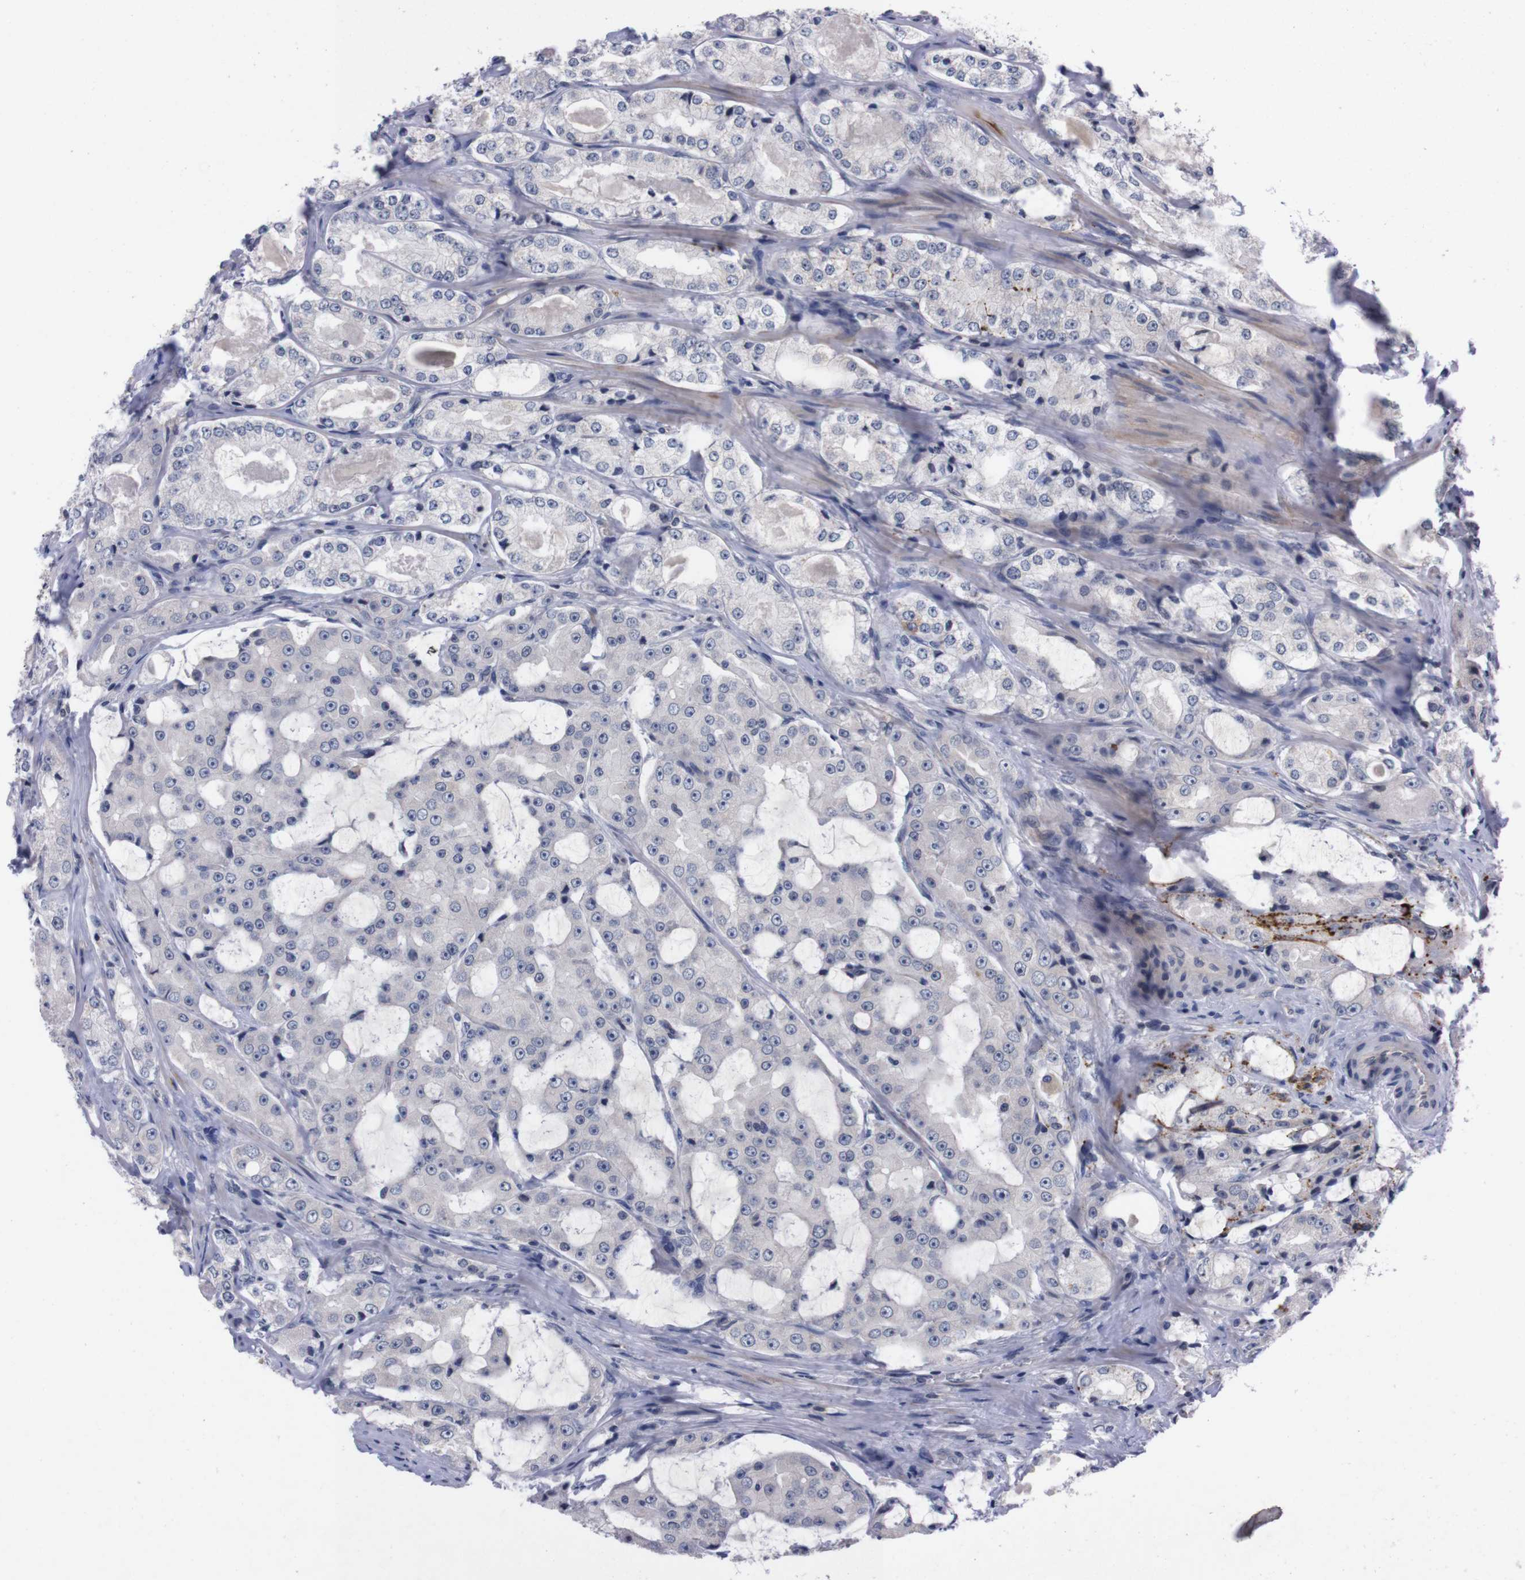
{"staining": {"intensity": "negative", "quantity": "none", "location": "none"}, "tissue": "prostate cancer", "cell_type": "Tumor cells", "image_type": "cancer", "snomed": [{"axis": "morphology", "description": "Adenocarcinoma, High grade"}, {"axis": "topography", "description": "Prostate"}], "caption": "This is an immunohistochemistry (IHC) micrograph of human prostate high-grade adenocarcinoma. There is no positivity in tumor cells.", "gene": "TNFRSF21", "patient": {"sex": "male", "age": 73}}